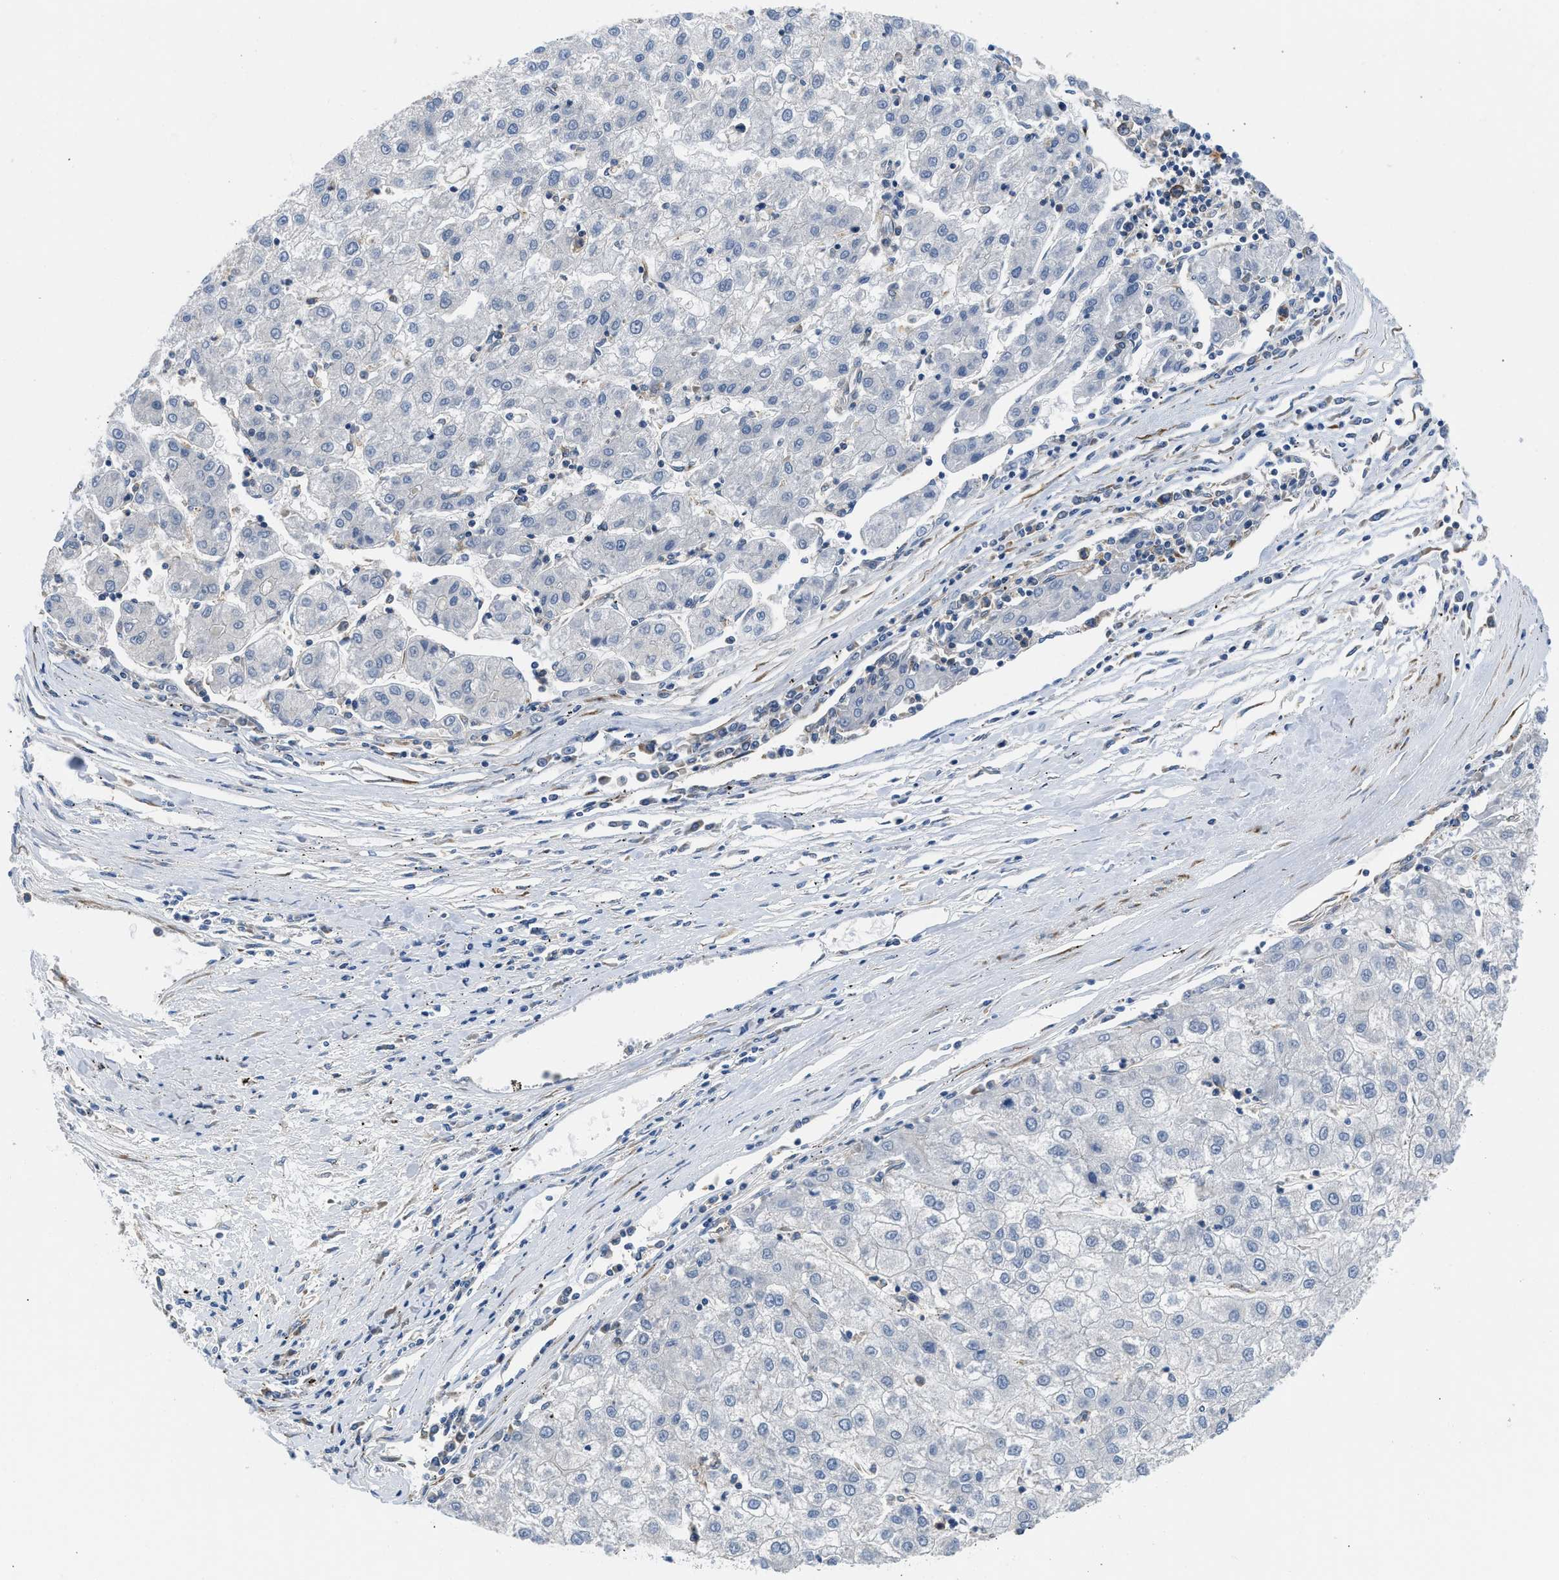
{"staining": {"intensity": "negative", "quantity": "none", "location": "none"}, "tissue": "liver cancer", "cell_type": "Tumor cells", "image_type": "cancer", "snomed": [{"axis": "morphology", "description": "Carcinoma, Hepatocellular, NOS"}, {"axis": "topography", "description": "Liver"}], "caption": "Immunohistochemistry (IHC) histopathology image of liver hepatocellular carcinoma stained for a protein (brown), which shows no positivity in tumor cells. The staining was performed using DAB to visualize the protein expression in brown, while the nuclei were stained in blue with hematoxylin (Magnification: 20x).", "gene": "BNC2", "patient": {"sex": "male", "age": 72}}